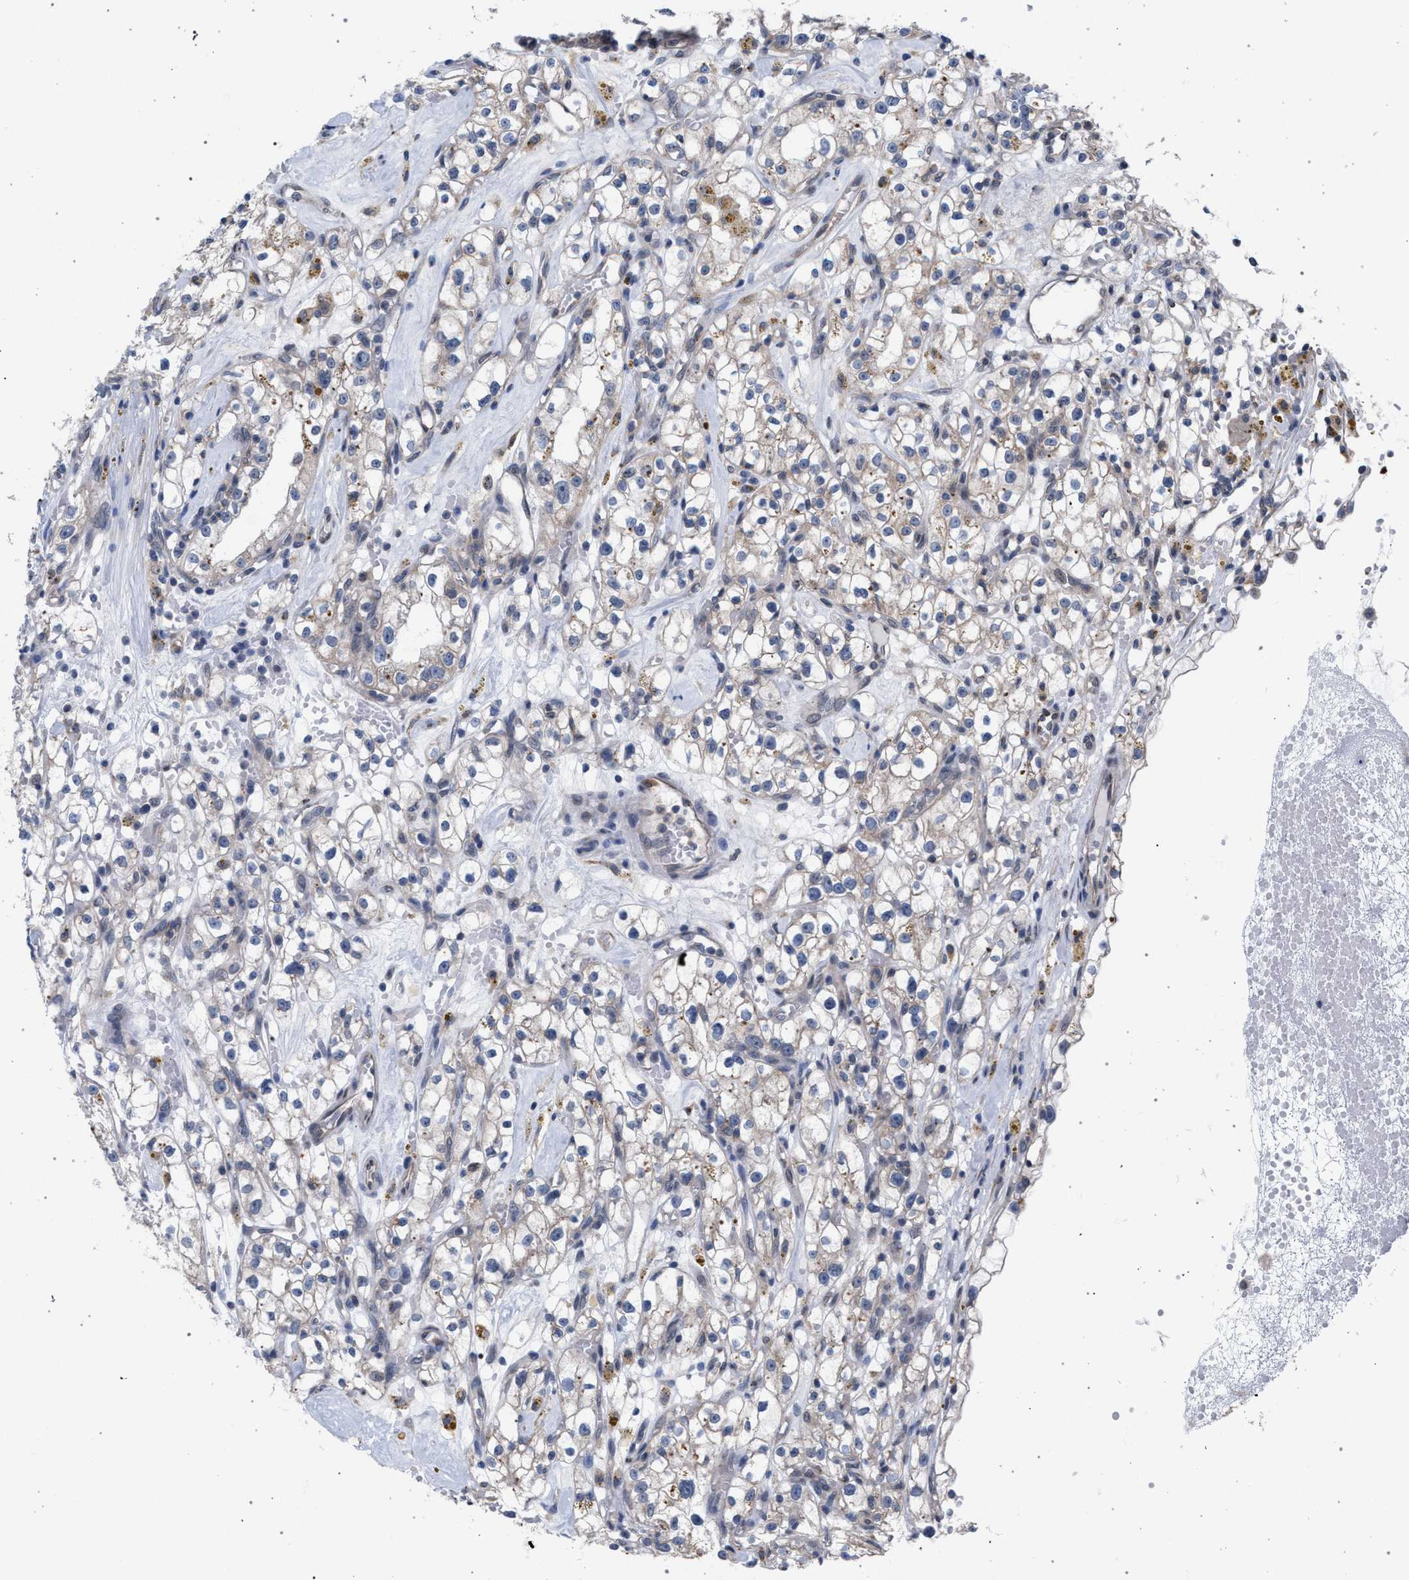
{"staining": {"intensity": "weak", "quantity": "<25%", "location": "cytoplasmic/membranous"}, "tissue": "renal cancer", "cell_type": "Tumor cells", "image_type": "cancer", "snomed": [{"axis": "morphology", "description": "Adenocarcinoma, NOS"}, {"axis": "topography", "description": "Kidney"}], "caption": "Immunohistochemistry histopathology image of renal cancer (adenocarcinoma) stained for a protein (brown), which shows no positivity in tumor cells.", "gene": "ARPC5L", "patient": {"sex": "male", "age": 56}}